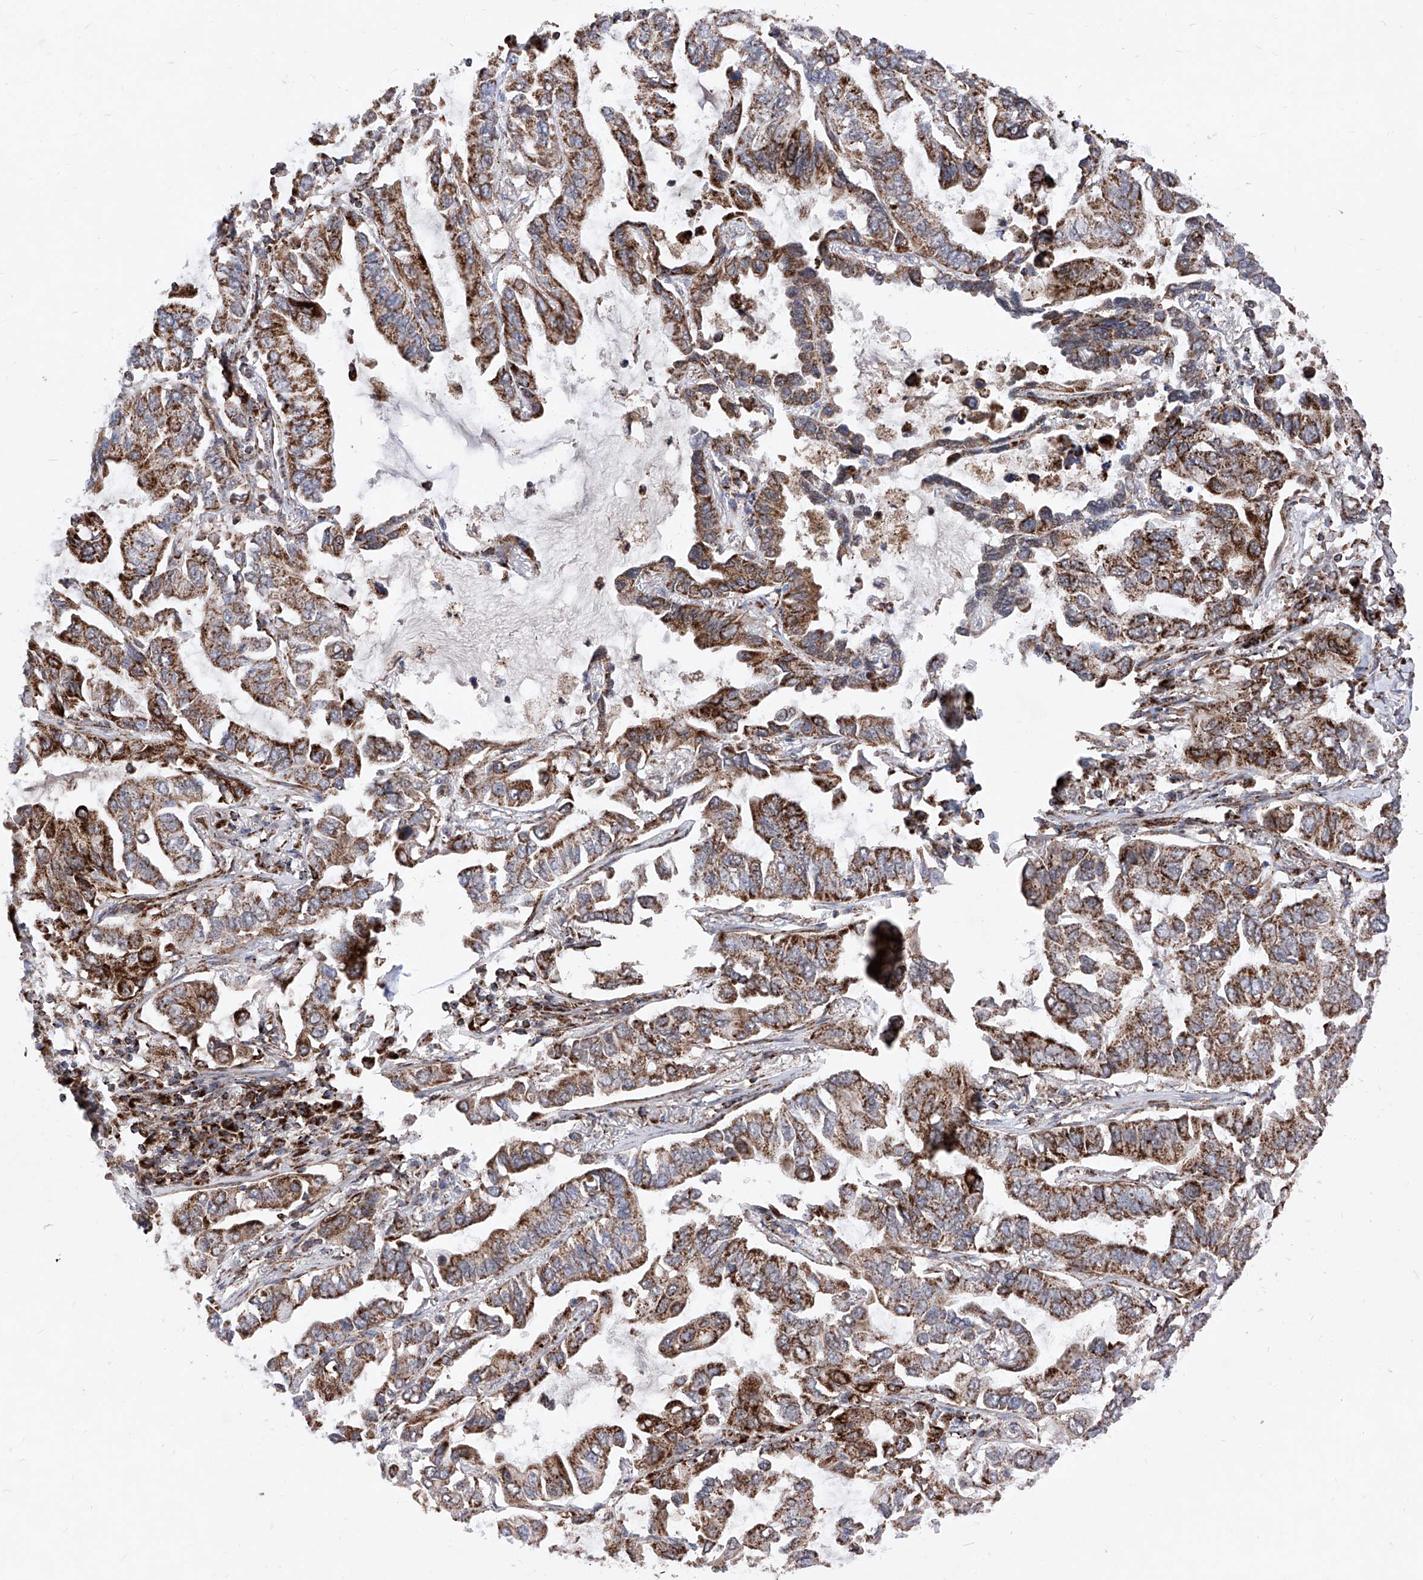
{"staining": {"intensity": "strong", "quantity": ">75%", "location": "cytoplasmic/membranous"}, "tissue": "lung cancer", "cell_type": "Tumor cells", "image_type": "cancer", "snomed": [{"axis": "morphology", "description": "Adenocarcinoma, NOS"}, {"axis": "topography", "description": "Lung"}], "caption": "Lung adenocarcinoma stained for a protein displays strong cytoplasmic/membranous positivity in tumor cells. (DAB IHC with brightfield microscopy, high magnification).", "gene": "SEMA6A", "patient": {"sex": "male", "age": 64}}